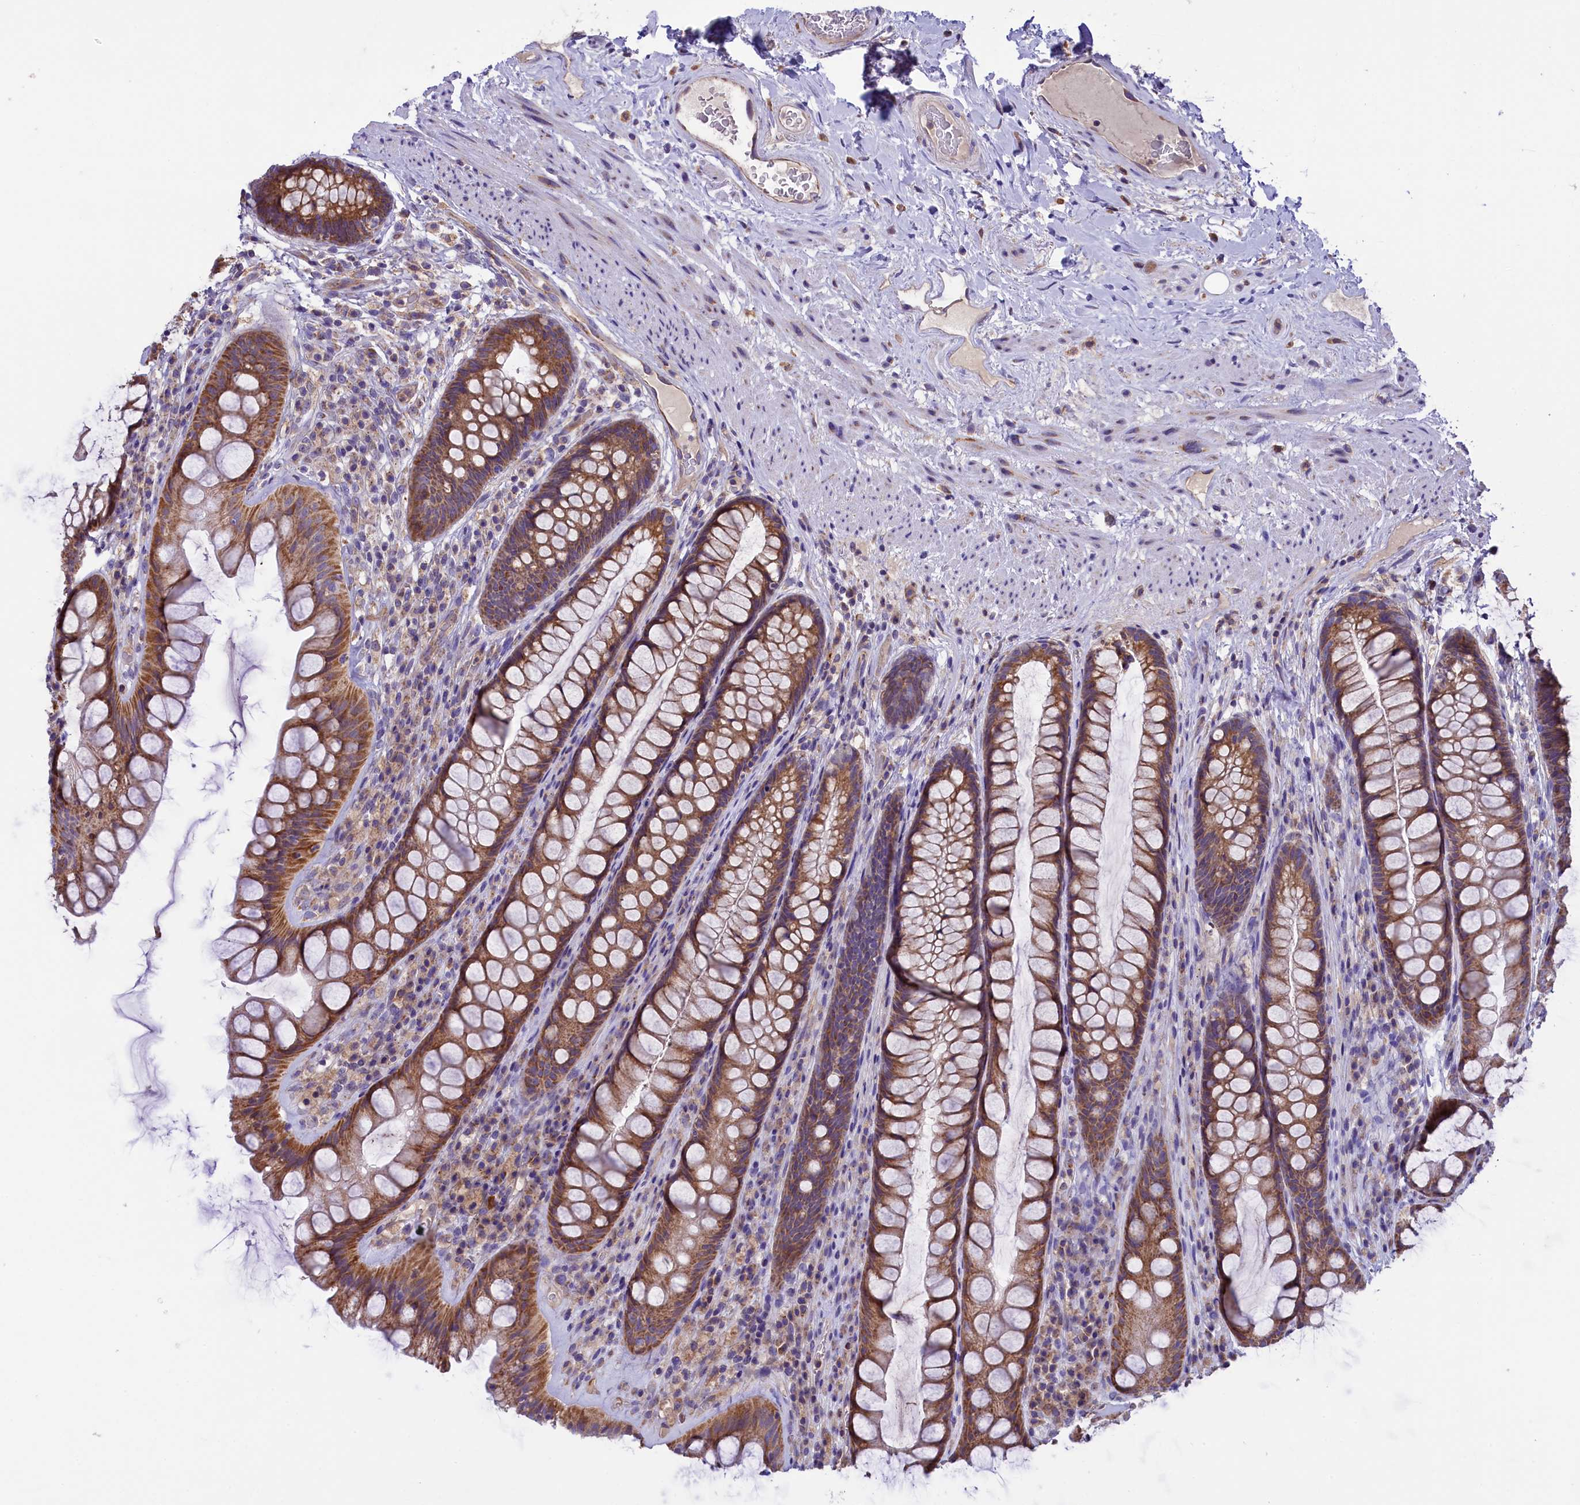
{"staining": {"intensity": "moderate", "quantity": ">75%", "location": "cytoplasmic/membranous"}, "tissue": "rectum", "cell_type": "Glandular cells", "image_type": "normal", "snomed": [{"axis": "morphology", "description": "Normal tissue, NOS"}, {"axis": "topography", "description": "Rectum"}], "caption": "Protein positivity by immunohistochemistry exhibits moderate cytoplasmic/membranous positivity in approximately >75% of glandular cells in unremarkable rectum. (brown staining indicates protein expression, while blue staining denotes nuclei).", "gene": "DNAJB9", "patient": {"sex": "male", "age": 74}}